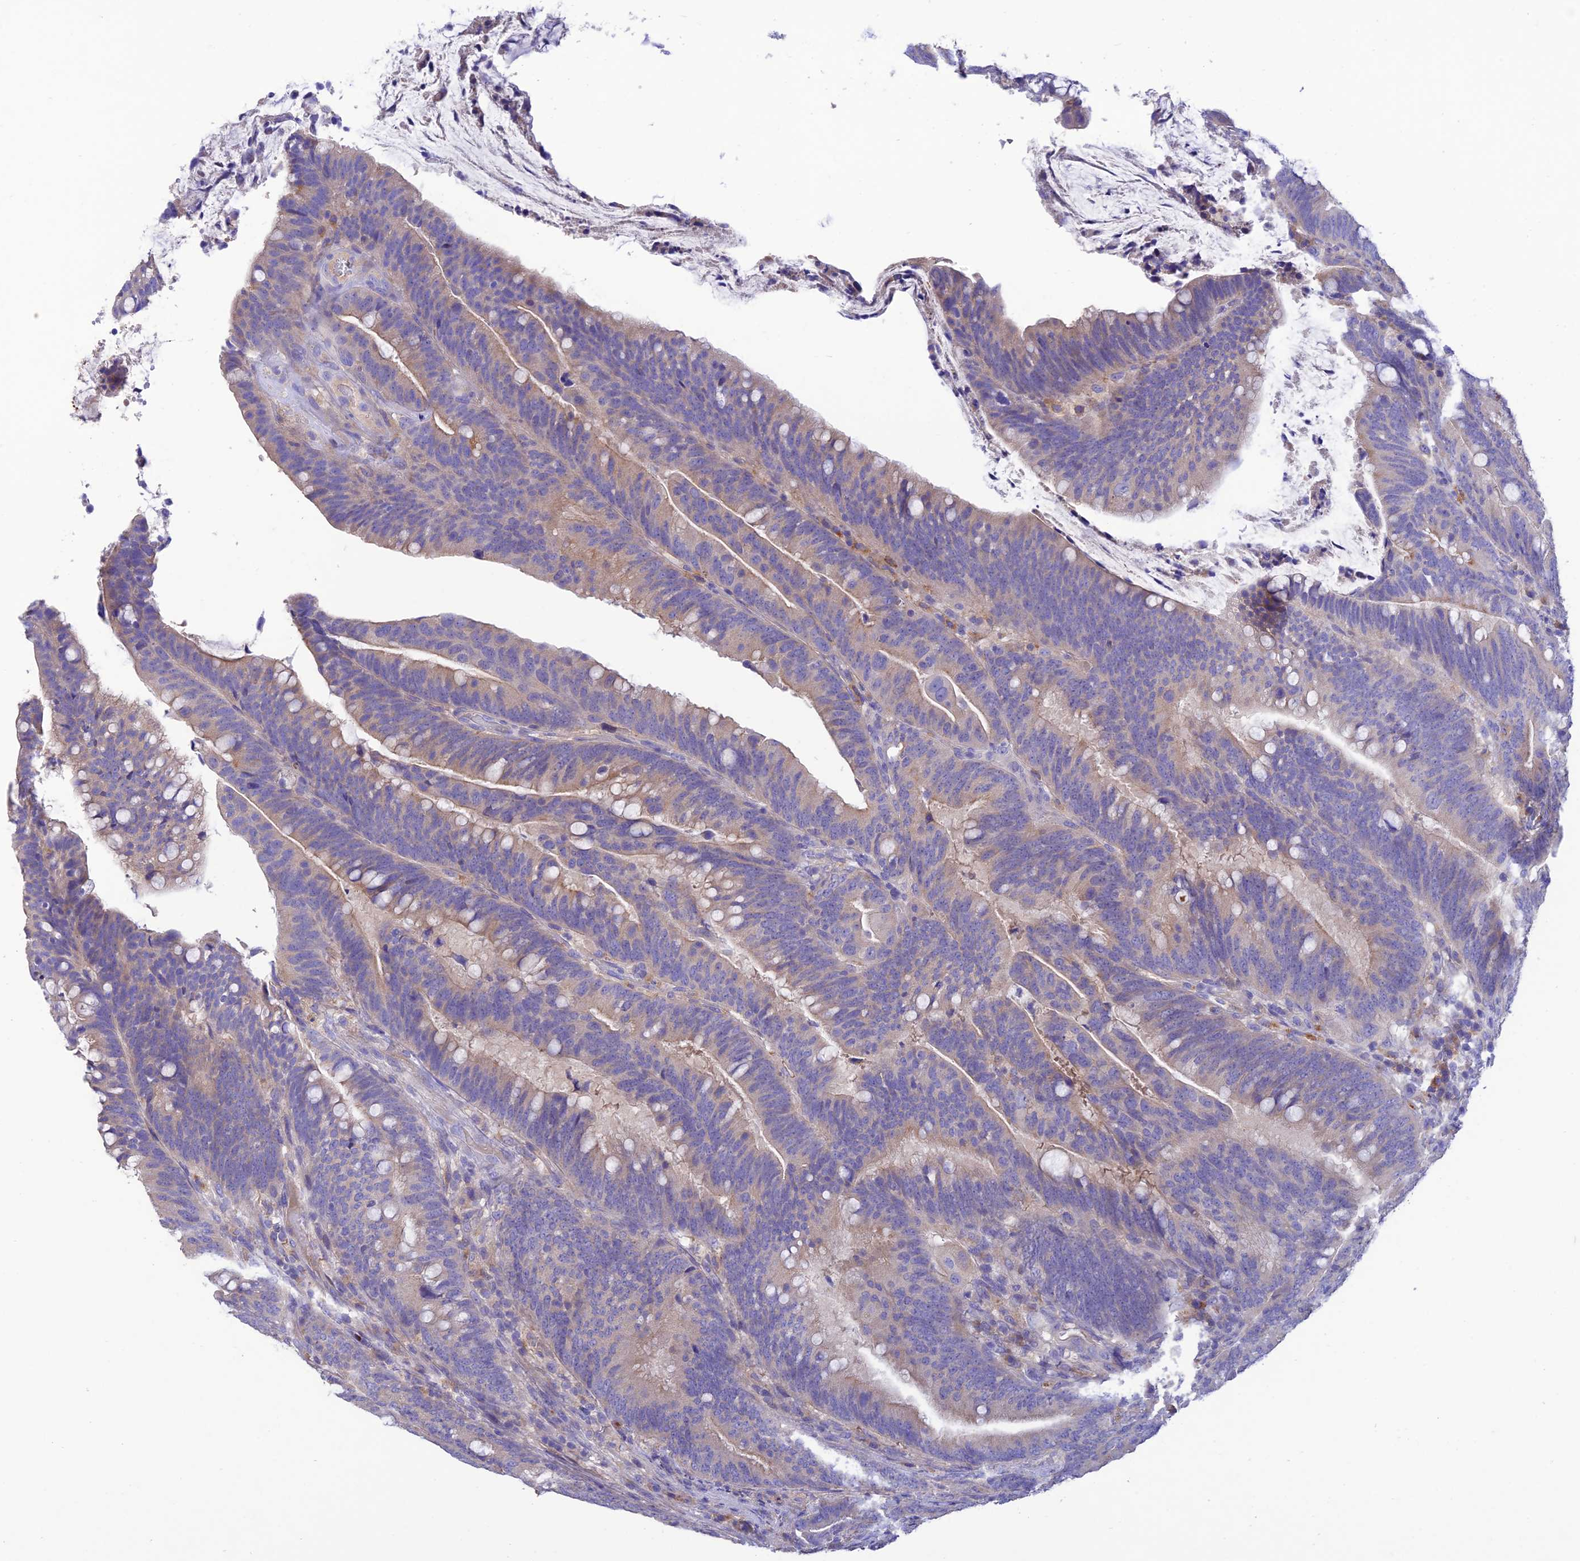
{"staining": {"intensity": "weak", "quantity": "<25%", "location": "cytoplasmic/membranous"}, "tissue": "colorectal cancer", "cell_type": "Tumor cells", "image_type": "cancer", "snomed": [{"axis": "morphology", "description": "Adenocarcinoma, NOS"}, {"axis": "topography", "description": "Colon"}], "caption": "Immunohistochemistry (IHC) micrograph of neoplastic tissue: colorectal cancer stained with DAB shows no significant protein staining in tumor cells. (Stains: DAB (3,3'-diaminobenzidine) immunohistochemistry with hematoxylin counter stain, Microscopy: brightfield microscopy at high magnification).", "gene": "SFT2D2", "patient": {"sex": "female", "age": 66}}